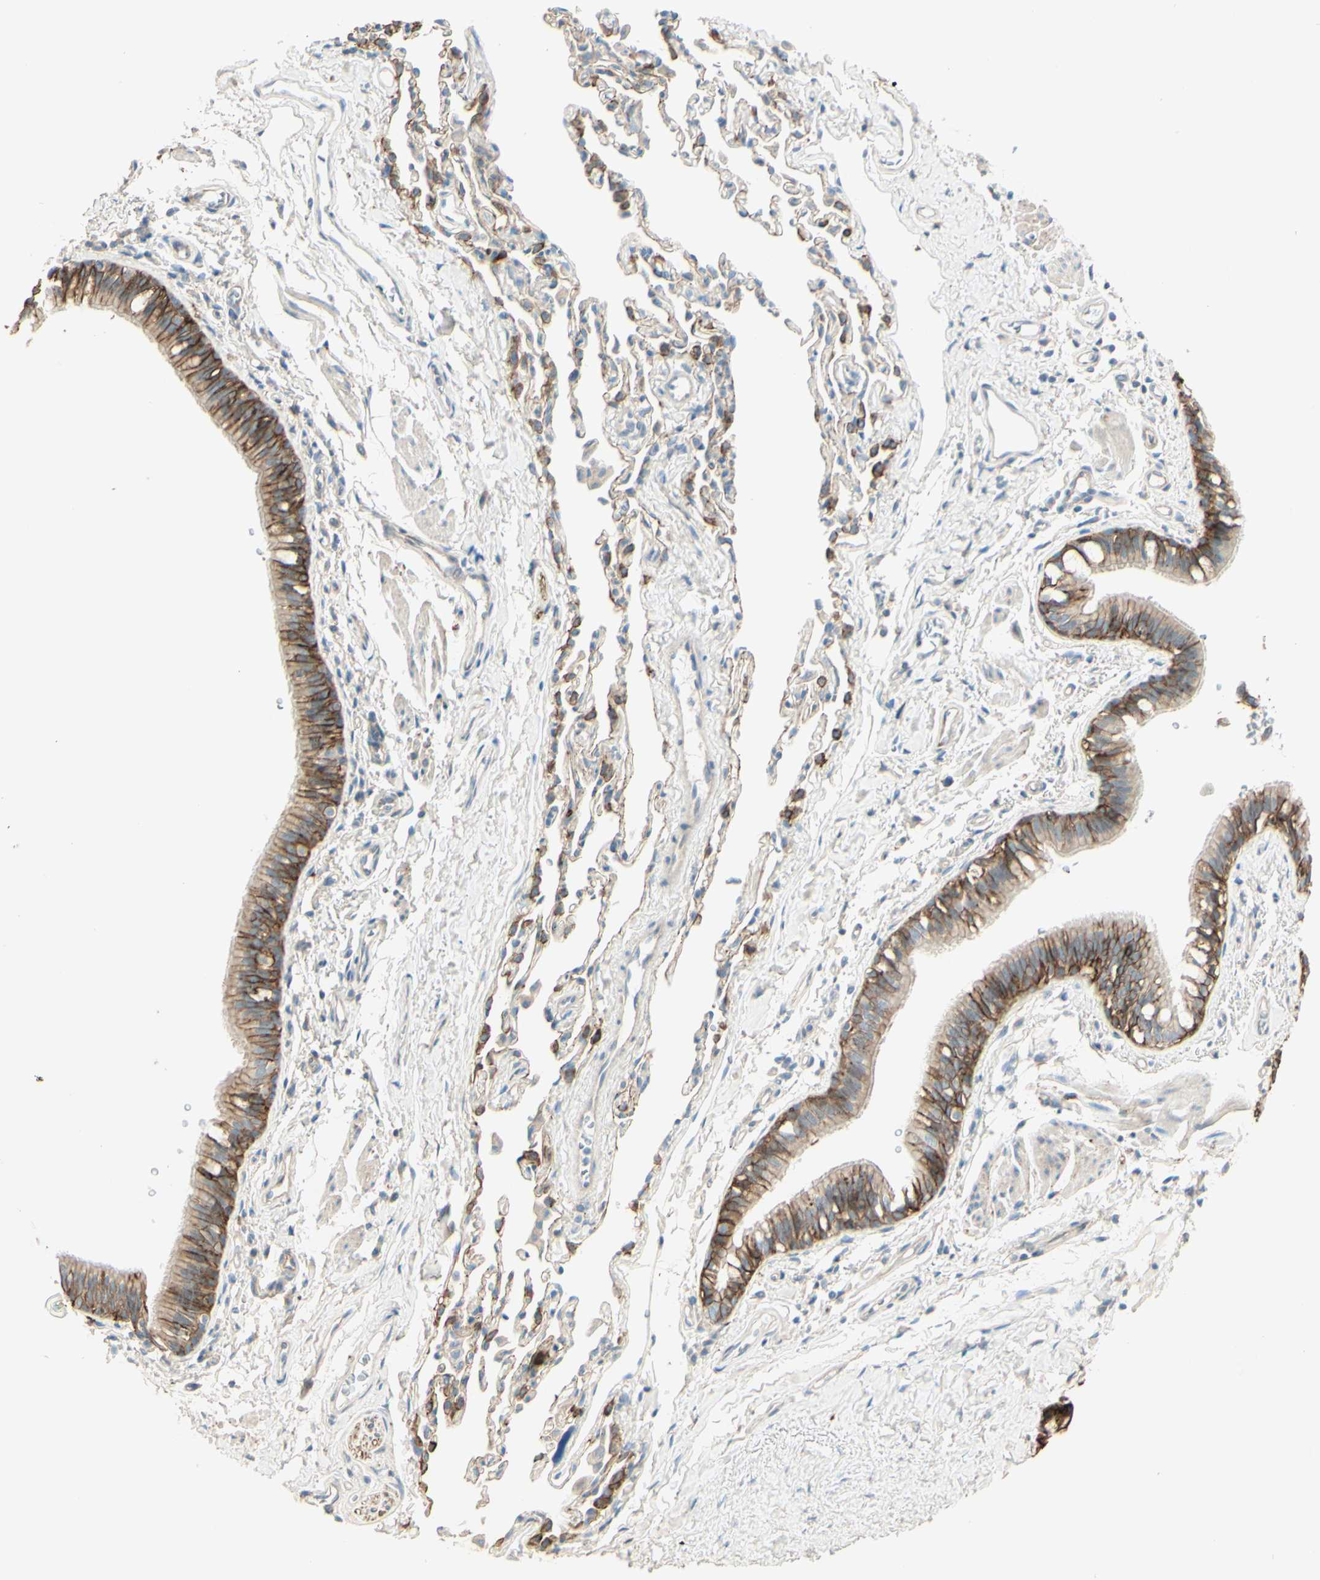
{"staining": {"intensity": "moderate", "quantity": ">75%", "location": "cytoplasmic/membranous"}, "tissue": "bronchus", "cell_type": "Respiratory epithelial cells", "image_type": "normal", "snomed": [{"axis": "morphology", "description": "Normal tissue, NOS"}, {"axis": "topography", "description": "Bronchus"}, {"axis": "topography", "description": "Lung"}], "caption": "Immunohistochemistry (IHC) of benign bronchus demonstrates medium levels of moderate cytoplasmic/membranous positivity in approximately >75% of respiratory epithelial cells. (Brightfield microscopy of DAB IHC at high magnification).", "gene": "RNF149", "patient": {"sex": "male", "age": 64}}